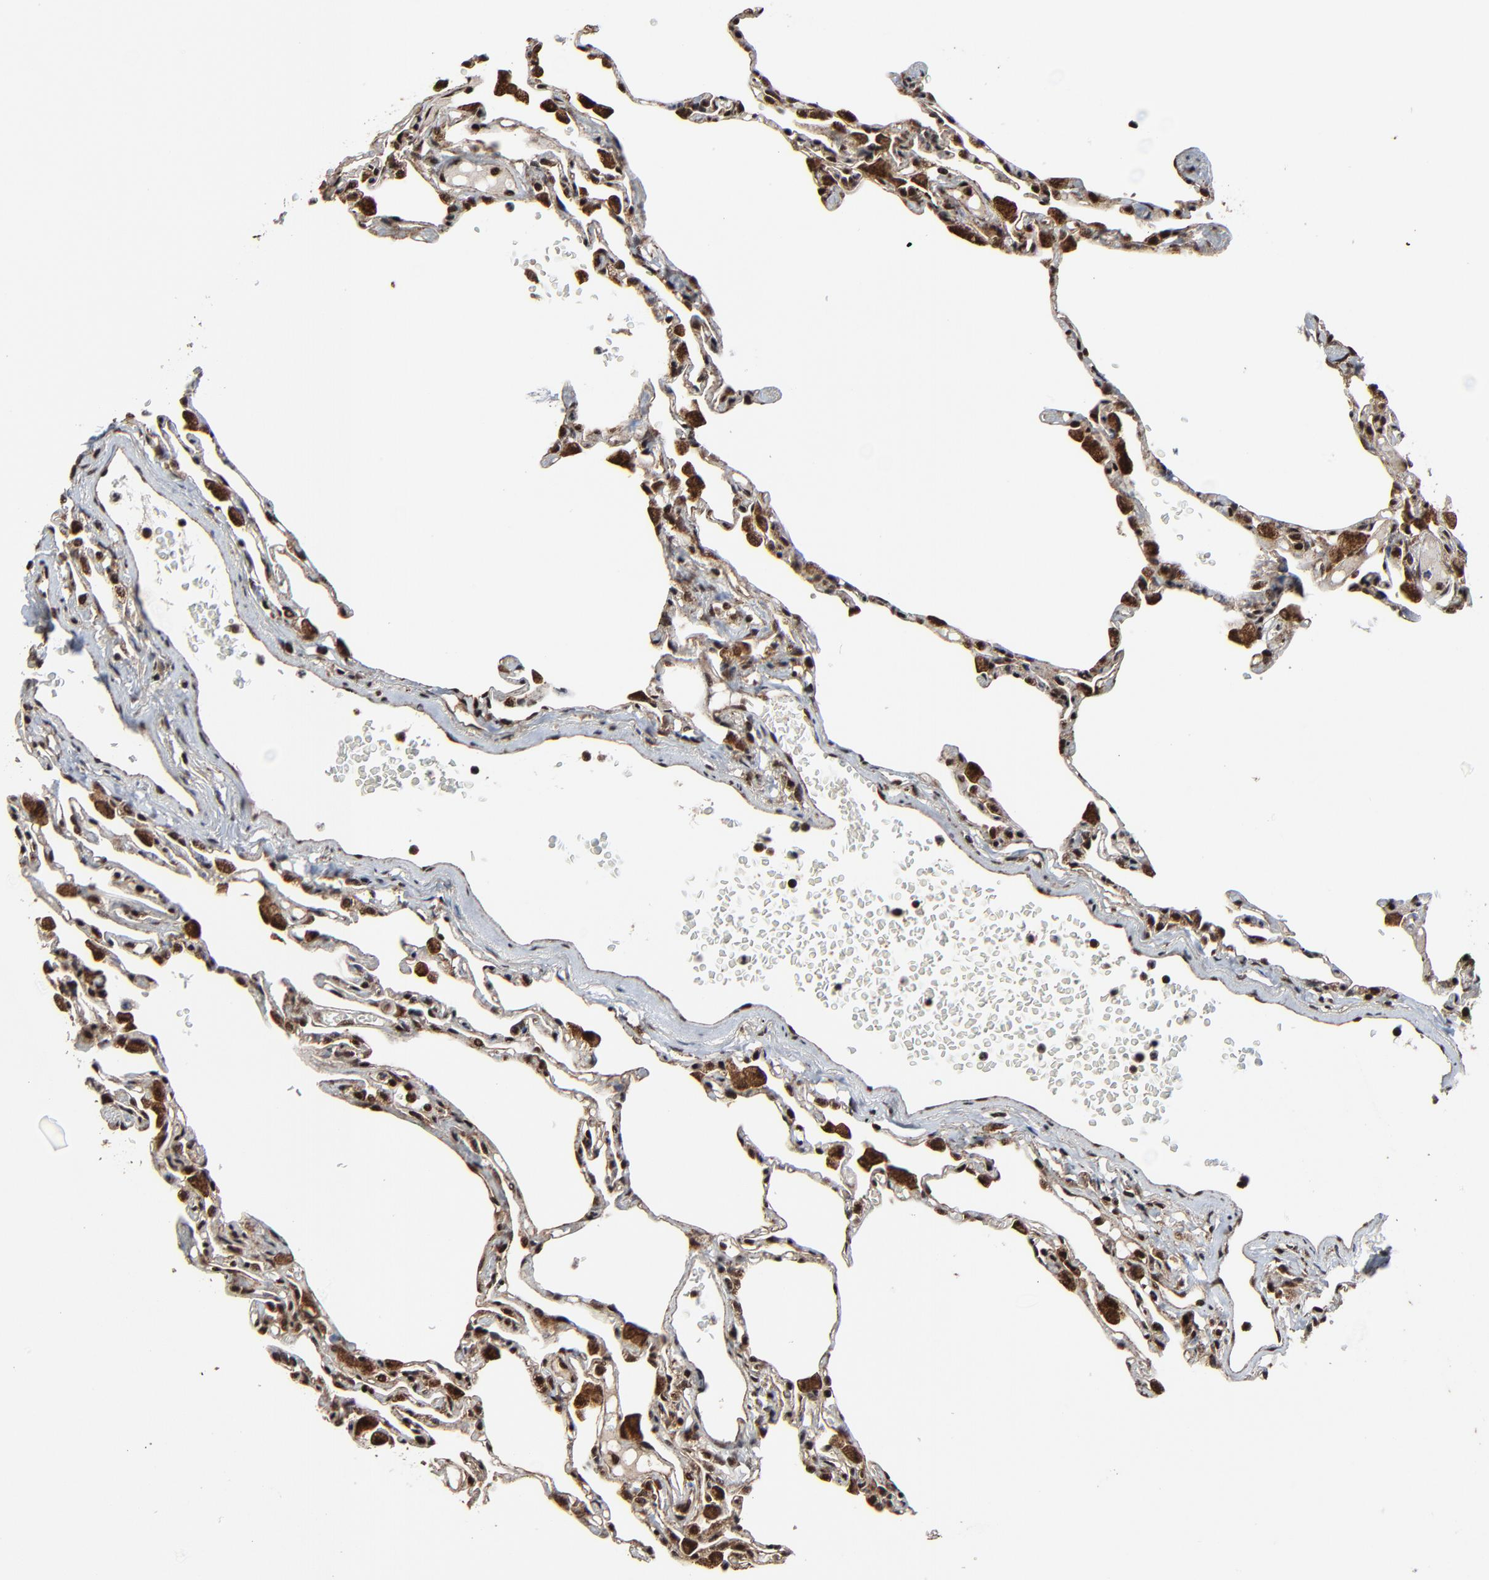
{"staining": {"intensity": "moderate", "quantity": "25%-75%", "location": "nuclear"}, "tissue": "lung", "cell_type": "Alveolar cells", "image_type": "normal", "snomed": [{"axis": "morphology", "description": "Normal tissue, NOS"}, {"axis": "topography", "description": "Lung"}], "caption": "Protein expression by immunohistochemistry (IHC) displays moderate nuclear expression in approximately 25%-75% of alveolar cells in benign lung. (DAB (3,3'-diaminobenzidine) IHC with brightfield microscopy, high magnification).", "gene": "RHOJ", "patient": {"sex": "female", "age": 49}}